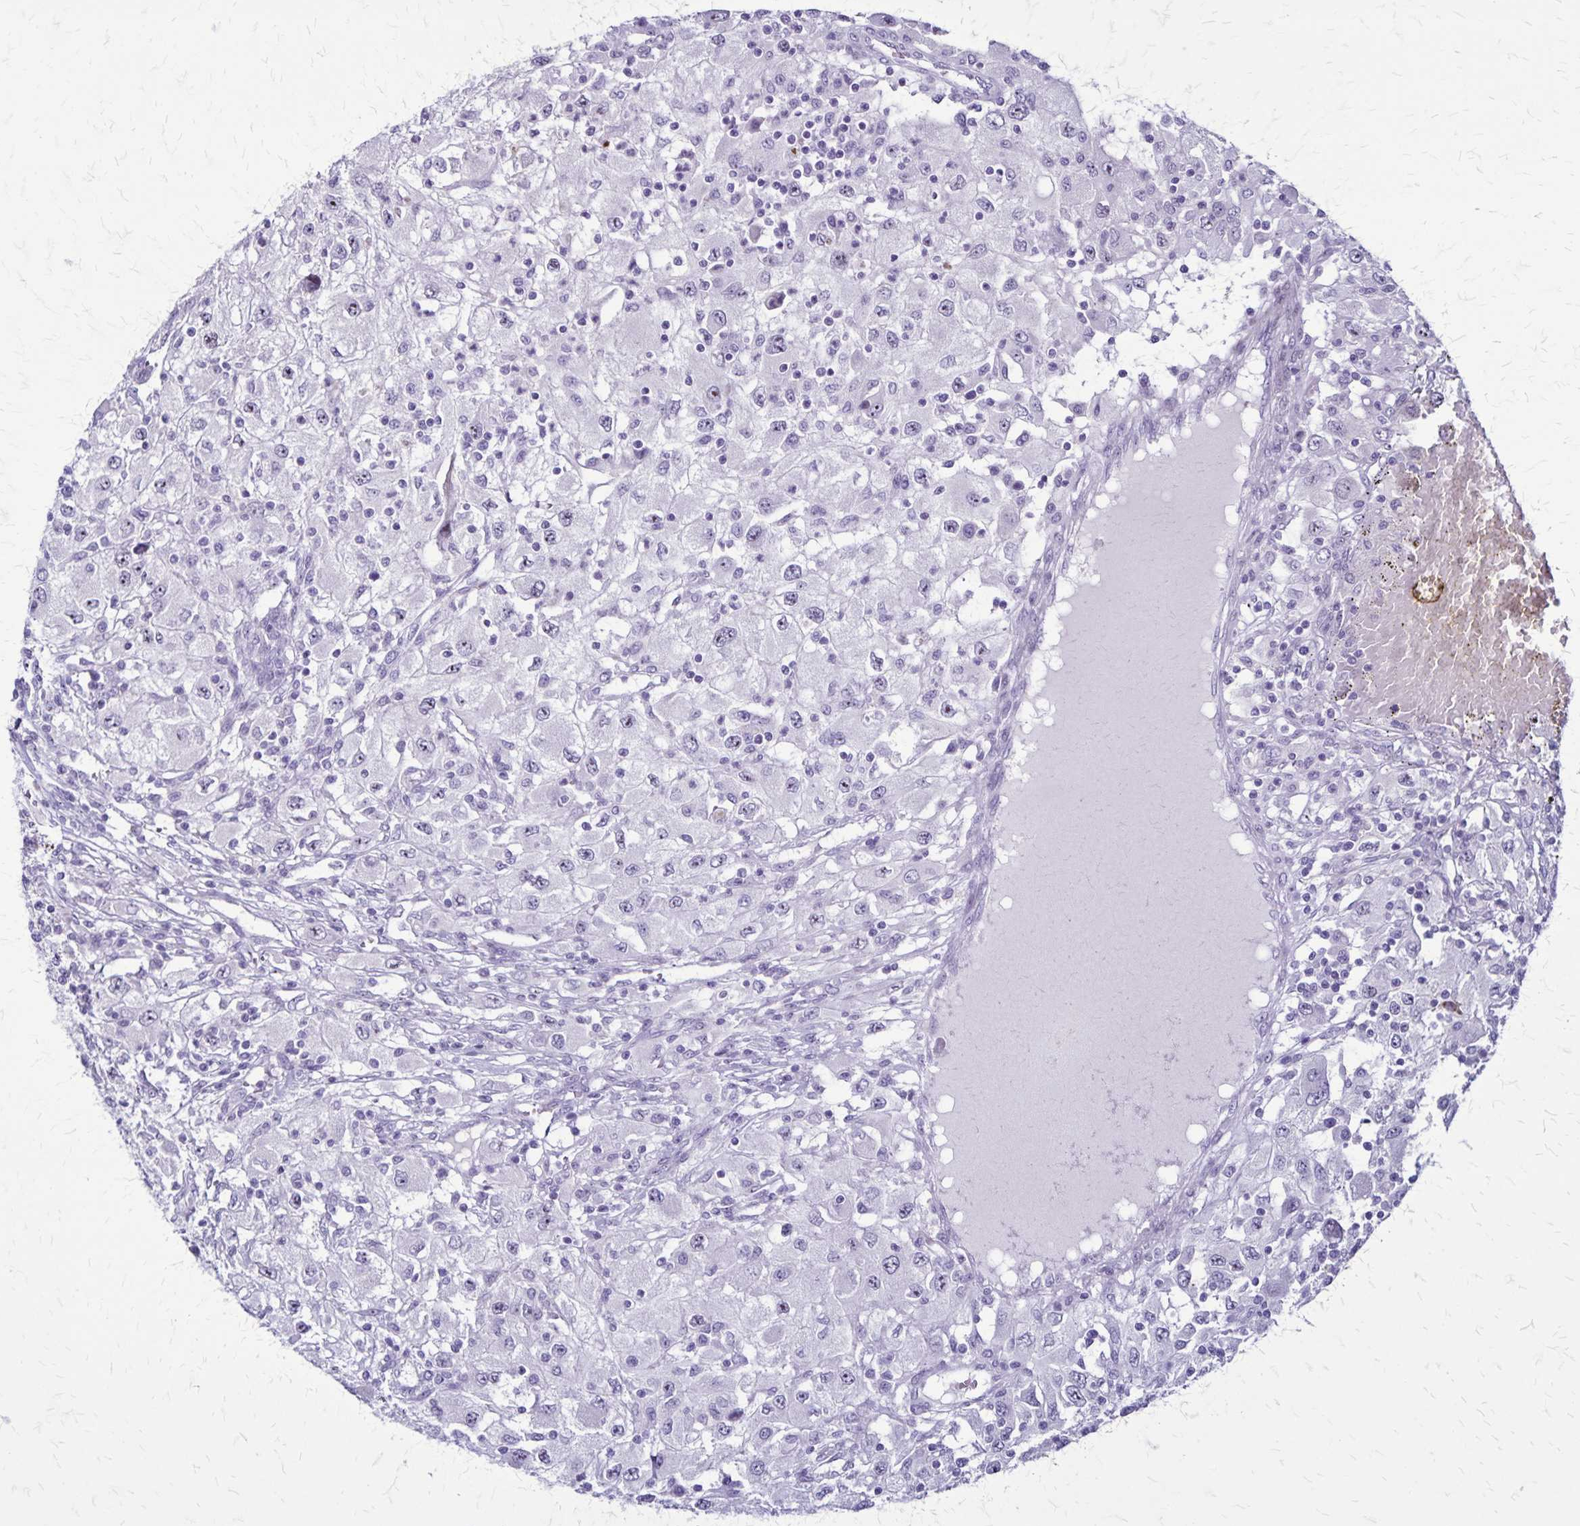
{"staining": {"intensity": "negative", "quantity": "none", "location": "none"}, "tissue": "renal cancer", "cell_type": "Tumor cells", "image_type": "cancer", "snomed": [{"axis": "morphology", "description": "Adenocarcinoma, NOS"}, {"axis": "topography", "description": "Kidney"}], "caption": "Human renal cancer stained for a protein using immunohistochemistry (IHC) shows no staining in tumor cells.", "gene": "OR51B5", "patient": {"sex": "female", "age": 67}}